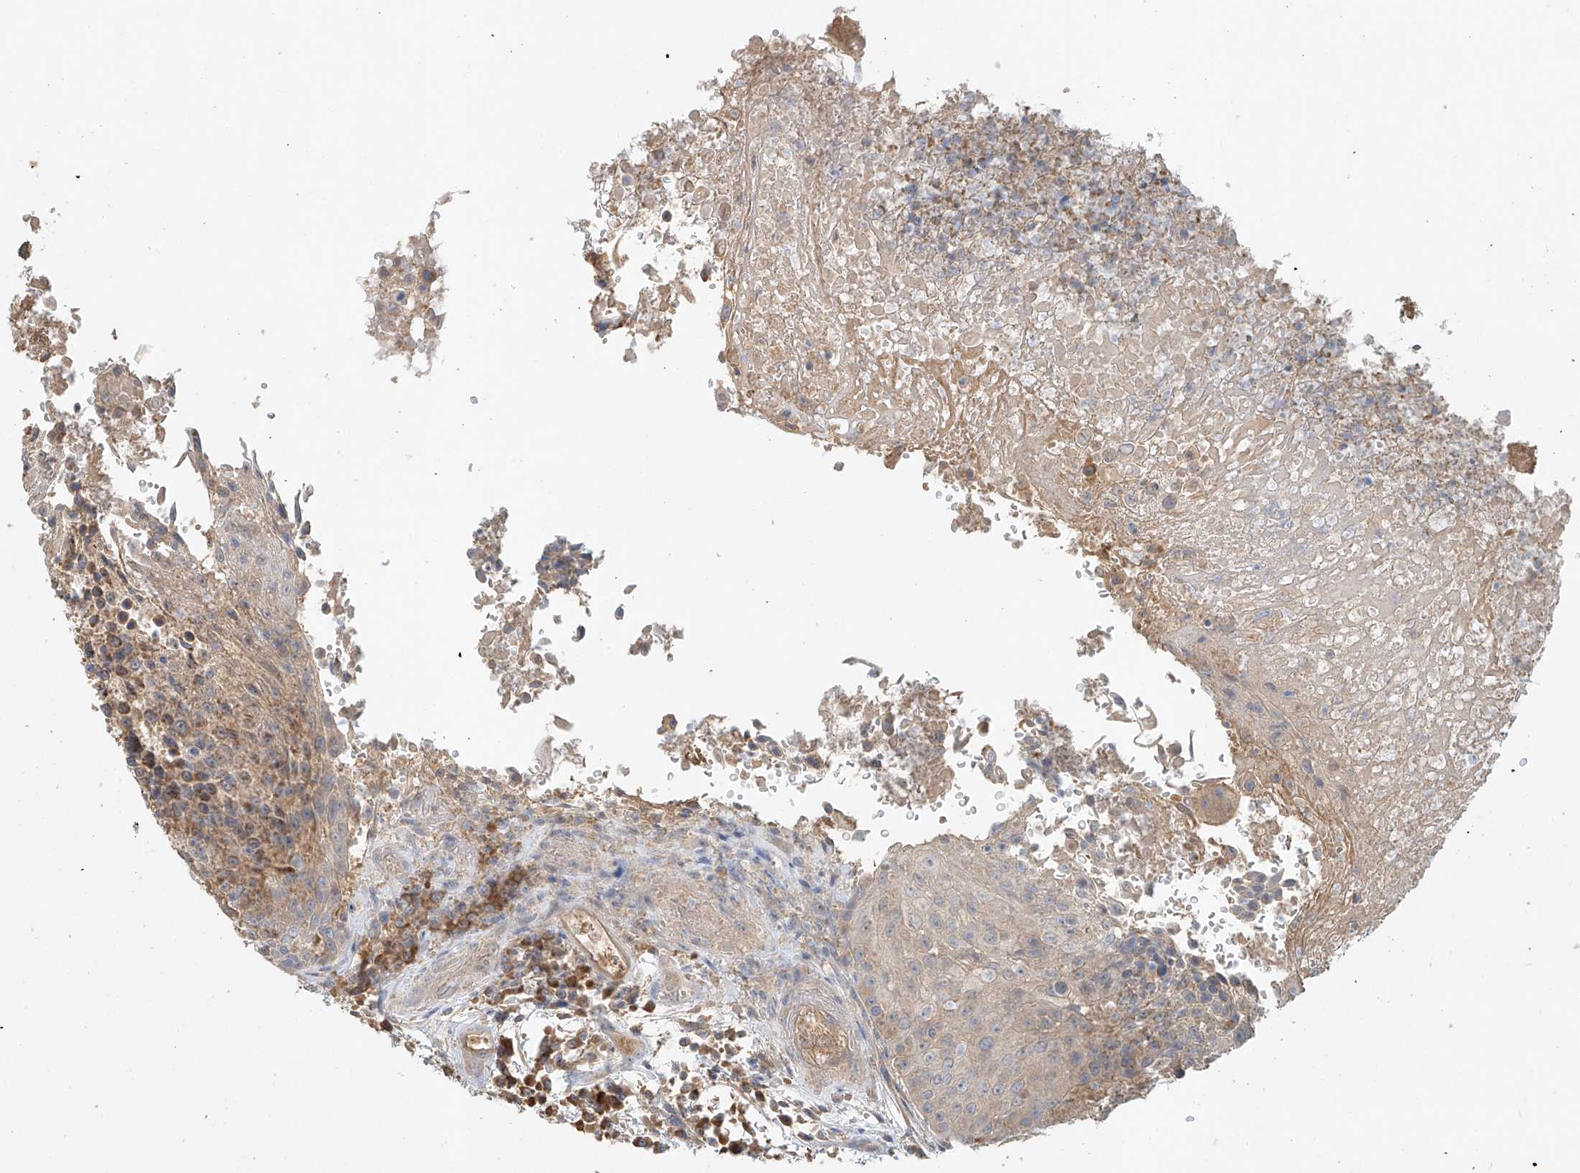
{"staining": {"intensity": "weak", "quantity": "25%-75%", "location": "cytoplasmic/membranous"}, "tissue": "urothelial cancer", "cell_type": "Tumor cells", "image_type": "cancer", "snomed": [{"axis": "morphology", "description": "Urothelial carcinoma, High grade"}, {"axis": "topography", "description": "Urinary bladder"}], "caption": "IHC image of neoplastic tissue: urothelial carcinoma (high-grade) stained using immunohistochemistry demonstrates low levels of weak protein expression localized specifically in the cytoplasmic/membranous of tumor cells, appearing as a cytoplasmic/membranous brown color.", "gene": "GNB1L", "patient": {"sex": "female", "age": 63}}